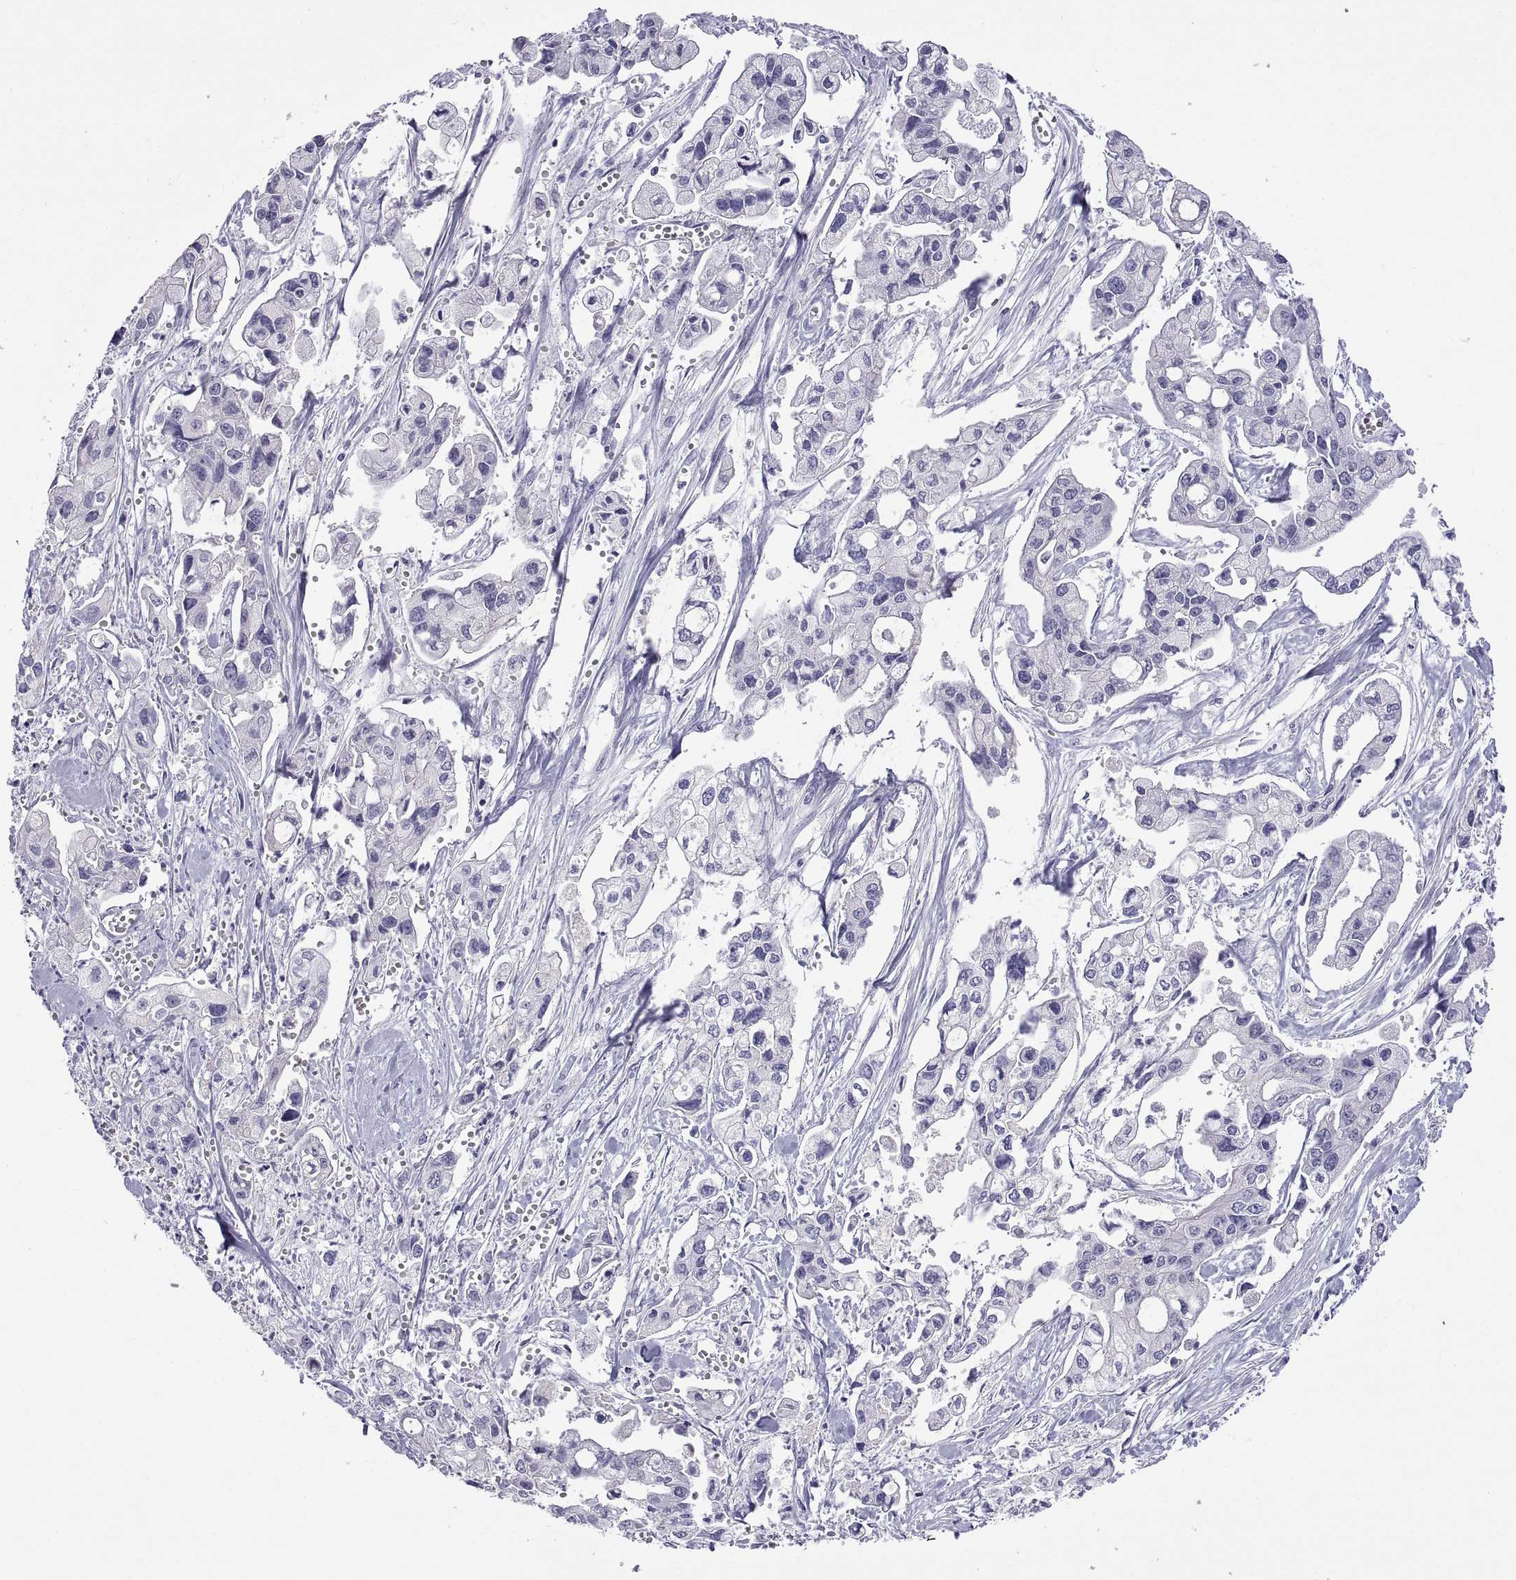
{"staining": {"intensity": "negative", "quantity": "none", "location": "none"}, "tissue": "pancreatic cancer", "cell_type": "Tumor cells", "image_type": "cancer", "snomed": [{"axis": "morphology", "description": "Adenocarcinoma, NOS"}, {"axis": "topography", "description": "Pancreas"}], "caption": "Immunohistochemical staining of human pancreatic cancer (adenocarcinoma) reveals no significant staining in tumor cells.", "gene": "VSX2", "patient": {"sex": "male", "age": 70}}